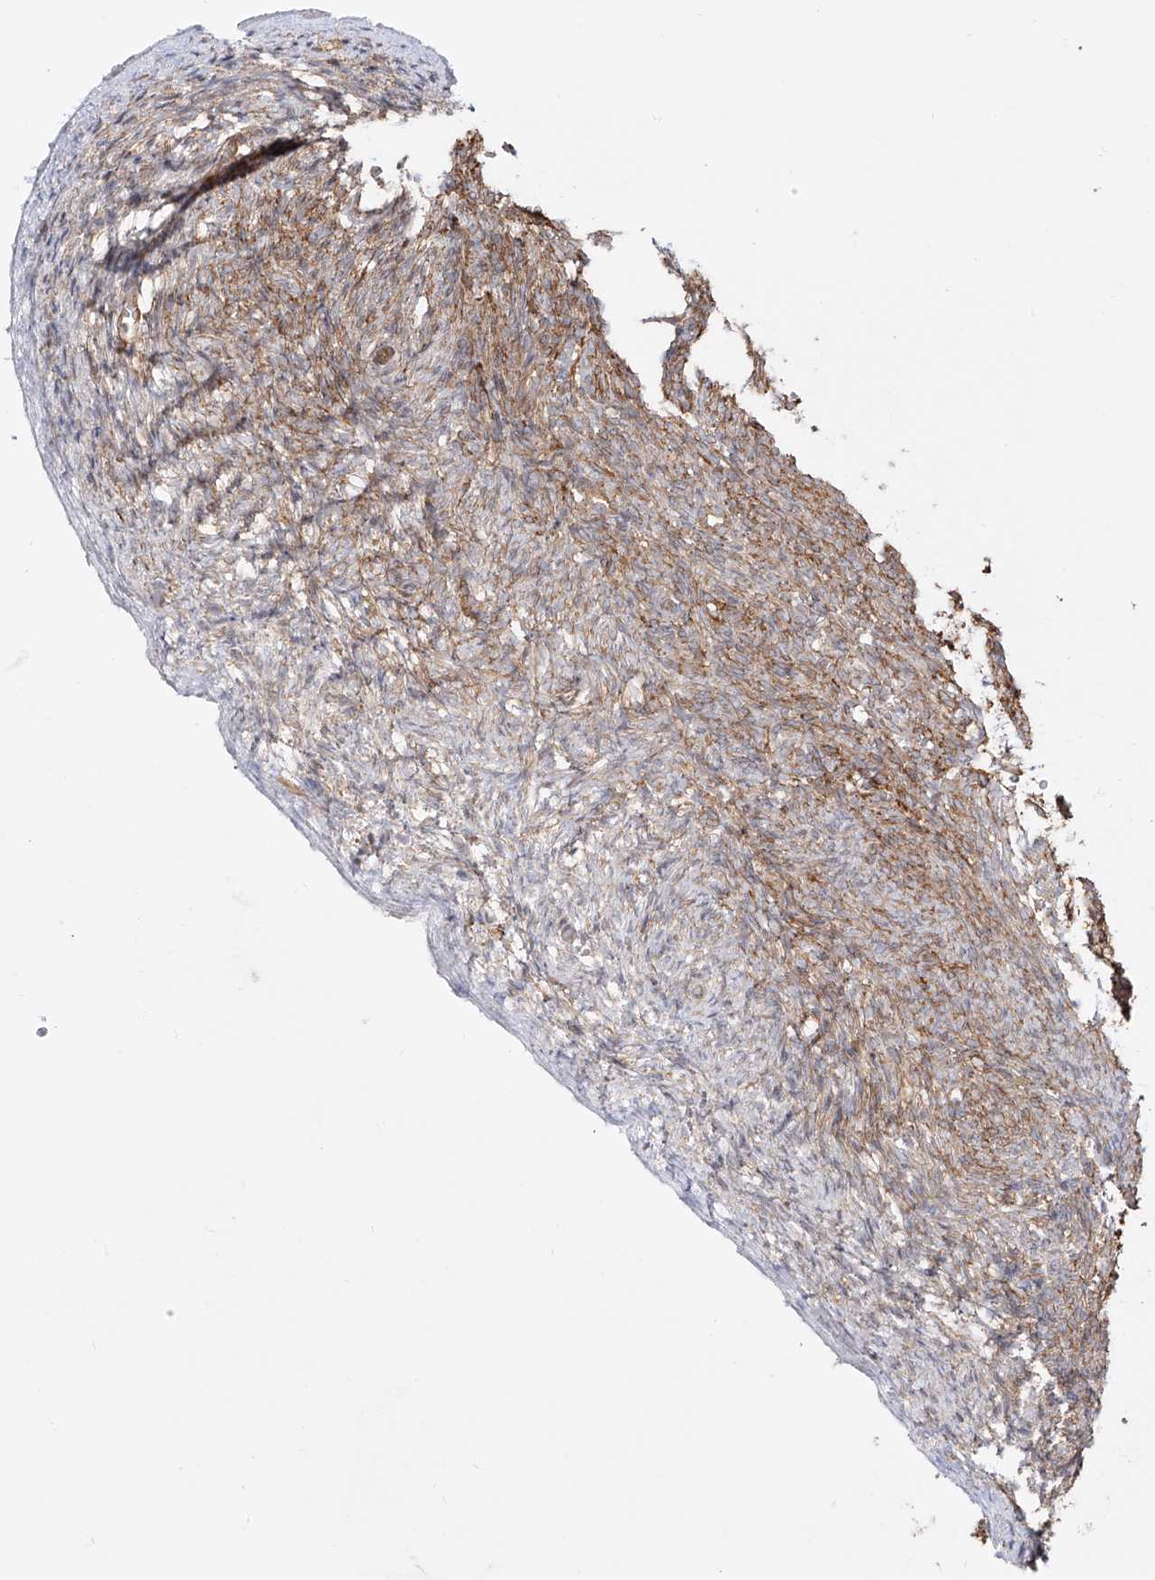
{"staining": {"intensity": "moderate", "quantity": "25%-75%", "location": "cytoplasmic/membranous"}, "tissue": "ovary", "cell_type": "Ovarian stroma cells", "image_type": "normal", "snomed": [{"axis": "morphology", "description": "Normal tissue, NOS"}, {"axis": "topography", "description": "Ovary"}], "caption": "IHC of benign human ovary shows medium levels of moderate cytoplasmic/membranous positivity in approximately 25%-75% of ovarian stroma cells.", "gene": "ZNF180", "patient": {"sex": "female", "age": 34}}